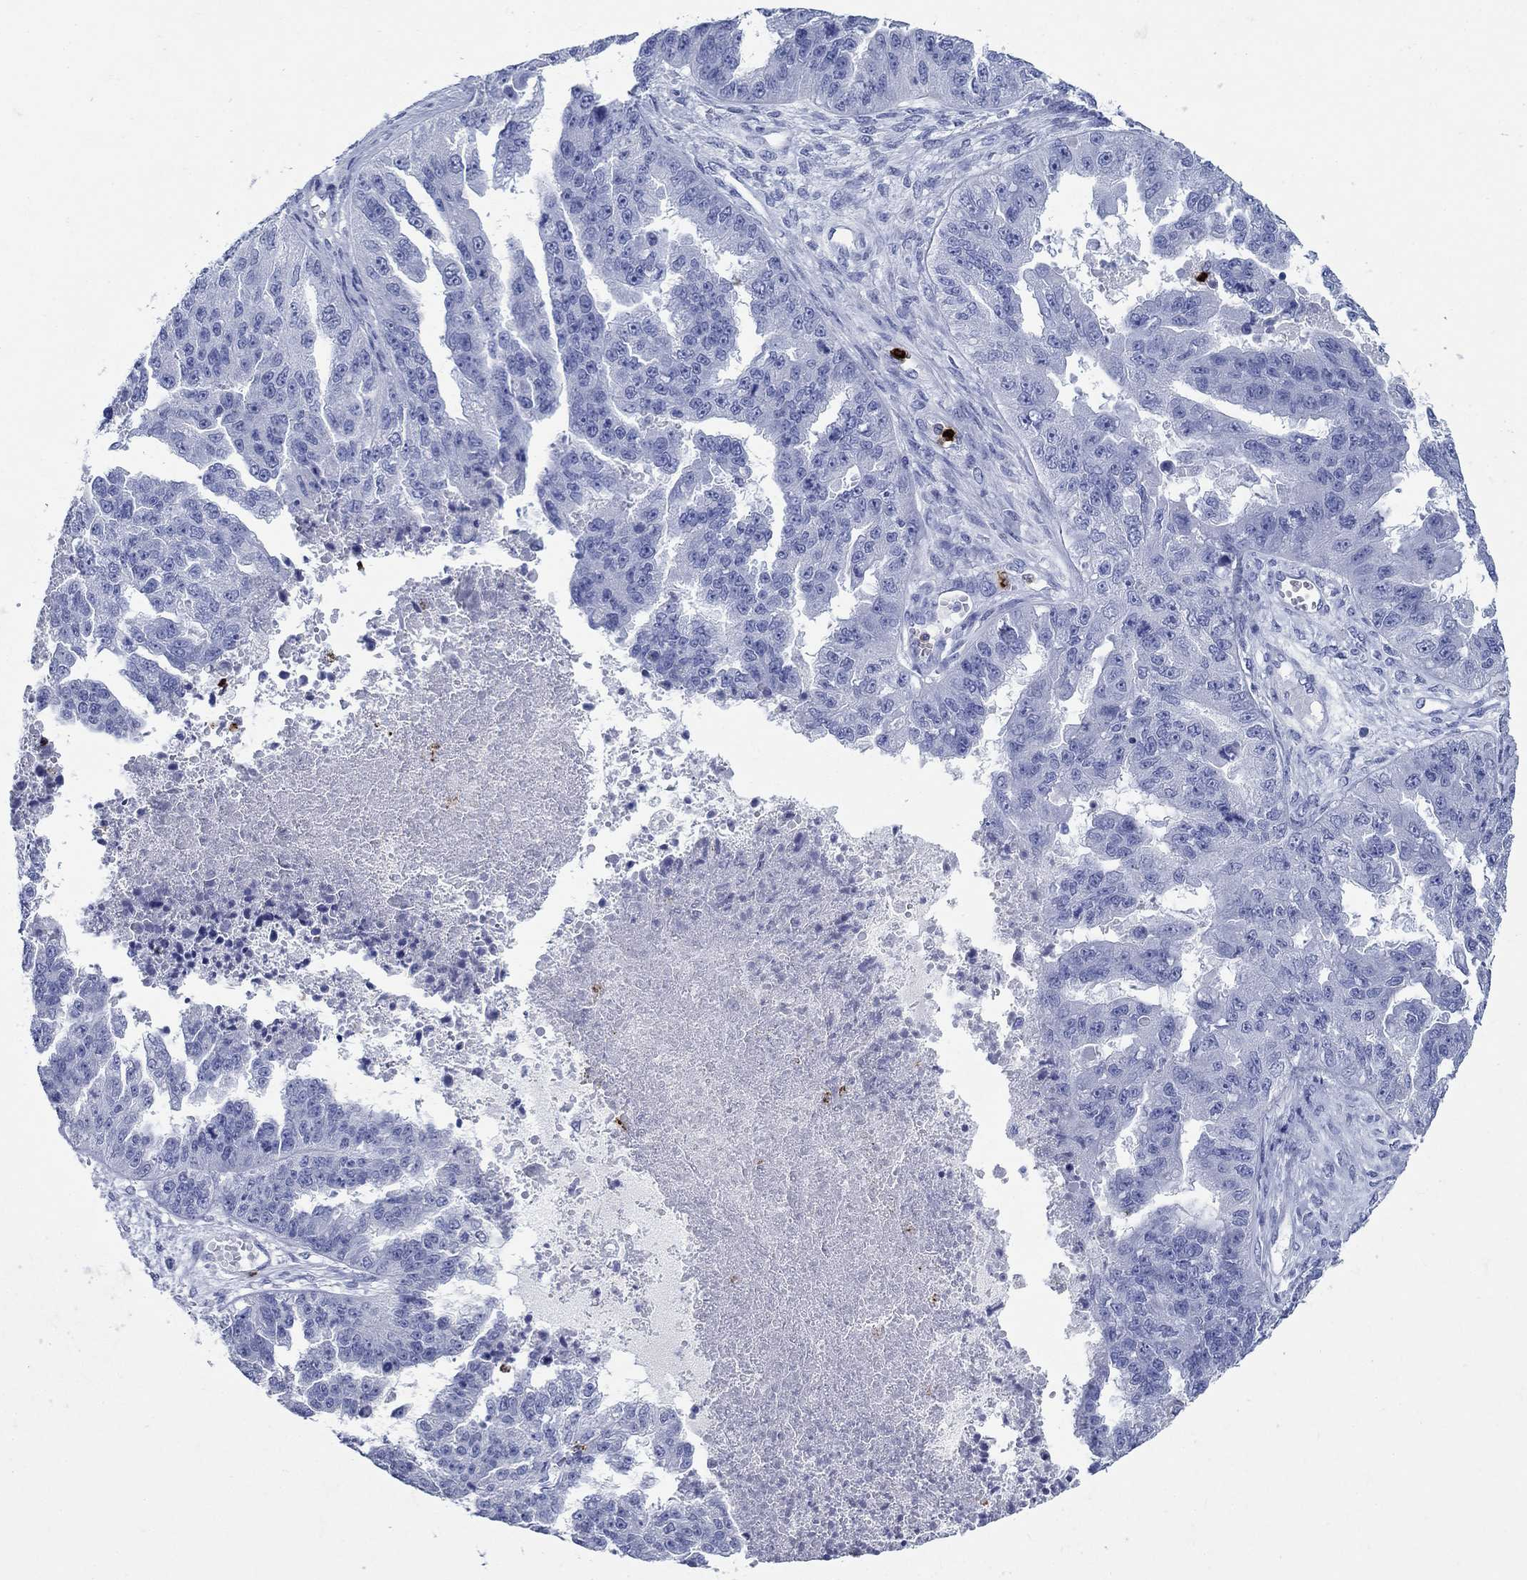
{"staining": {"intensity": "negative", "quantity": "none", "location": "none"}, "tissue": "ovarian cancer", "cell_type": "Tumor cells", "image_type": "cancer", "snomed": [{"axis": "morphology", "description": "Cystadenocarcinoma, serous, NOS"}, {"axis": "topography", "description": "Ovary"}], "caption": "A high-resolution histopathology image shows immunohistochemistry staining of serous cystadenocarcinoma (ovarian), which shows no significant staining in tumor cells.", "gene": "AZU1", "patient": {"sex": "female", "age": 58}}